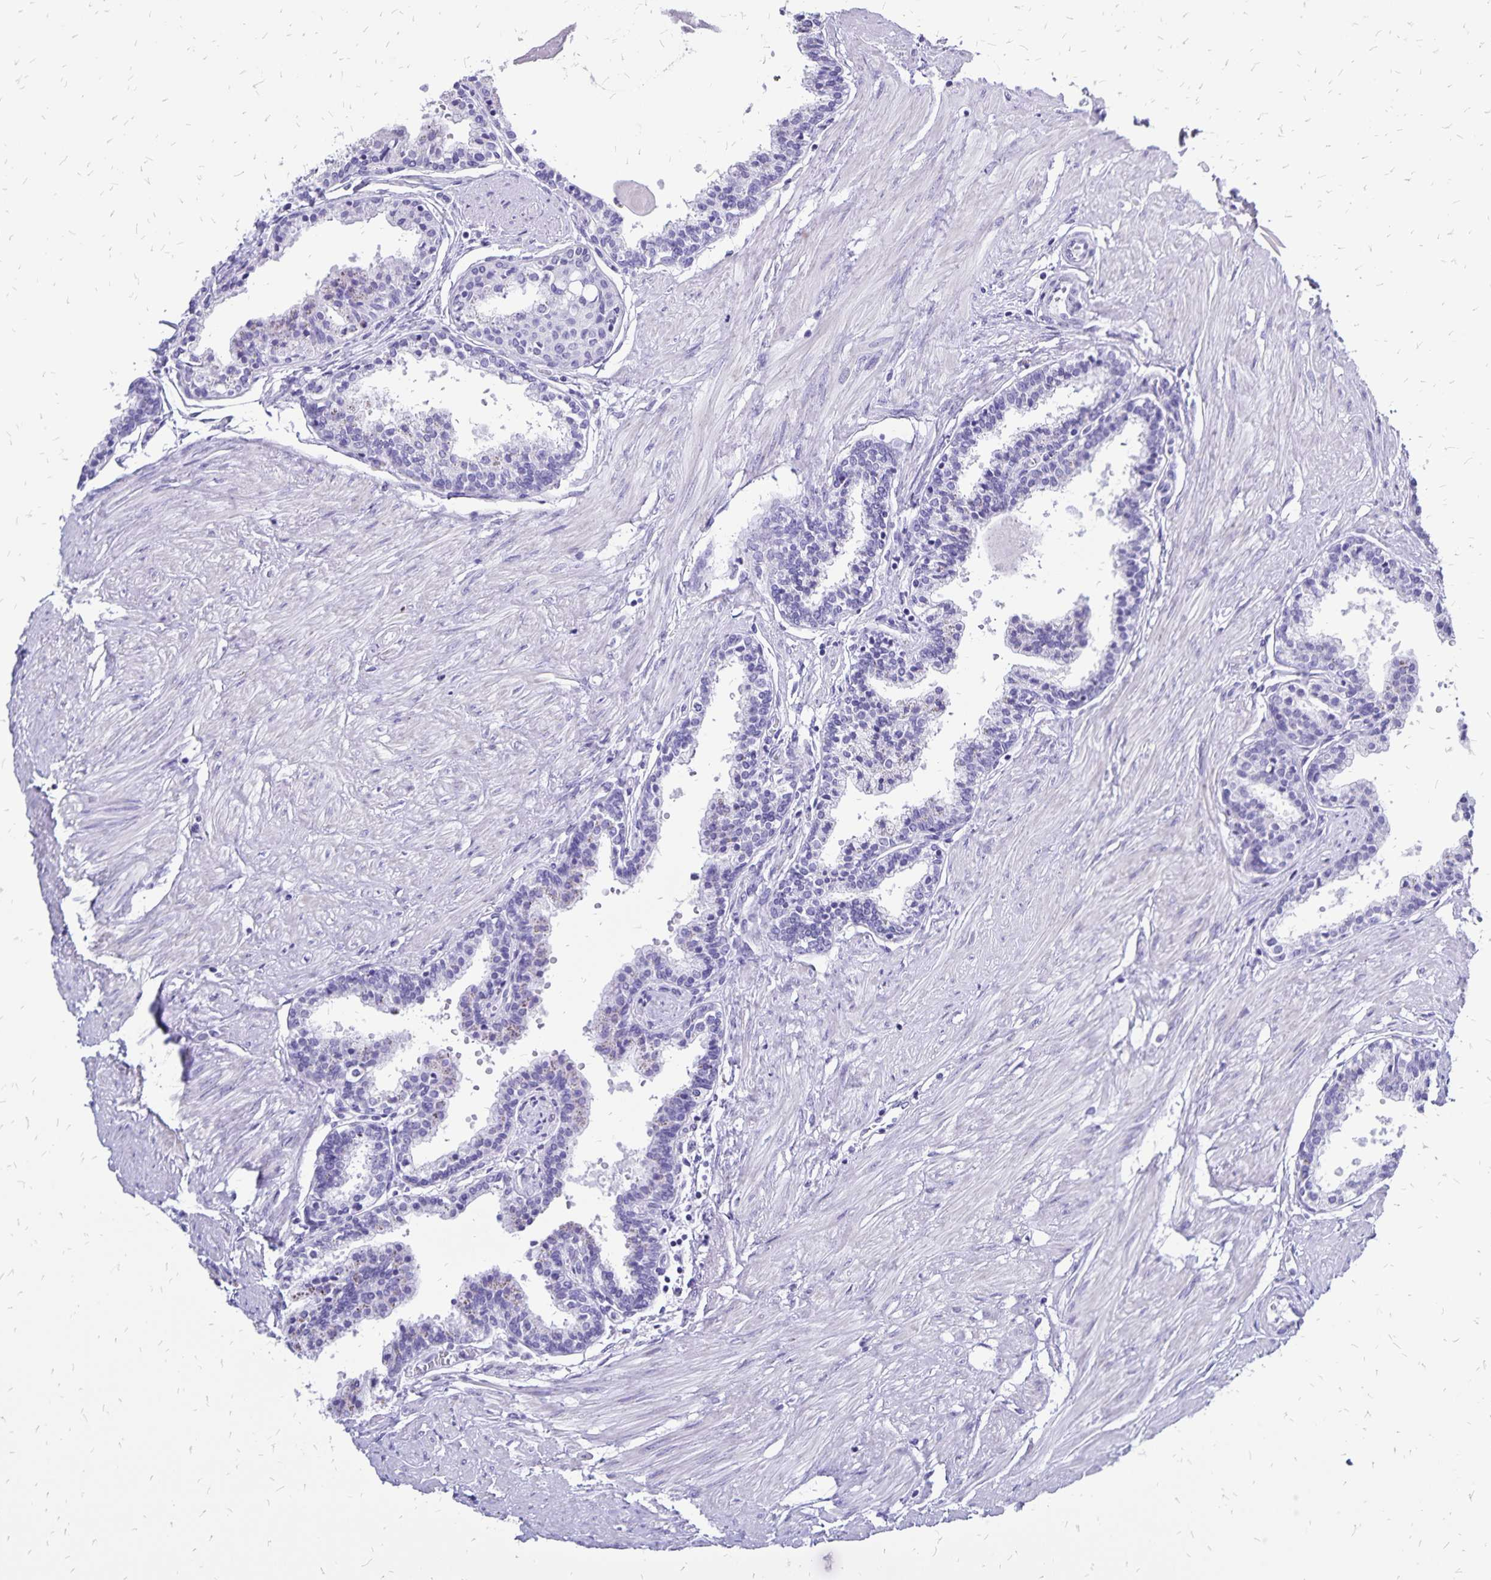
{"staining": {"intensity": "negative", "quantity": "none", "location": "none"}, "tissue": "prostate", "cell_type": "Glandular cells", "image_type": "normal", "snomed": [{"axis": "morphology", "description": "Normal tissue, NOS"}, {"axis": "topography", "description": "Prostate"}], "caption": "DAB immunohistochemical staining of normal human prostate displays no significant expression in glandular cells. Brightfield microscopy of IHC stained with DAB (3,3'-diaminobenzidine) (brown) and hematoxylin (blue), captured at high magnification.", "gene": "HMGB3", "patient": {"sex": "male", "age": 55}}